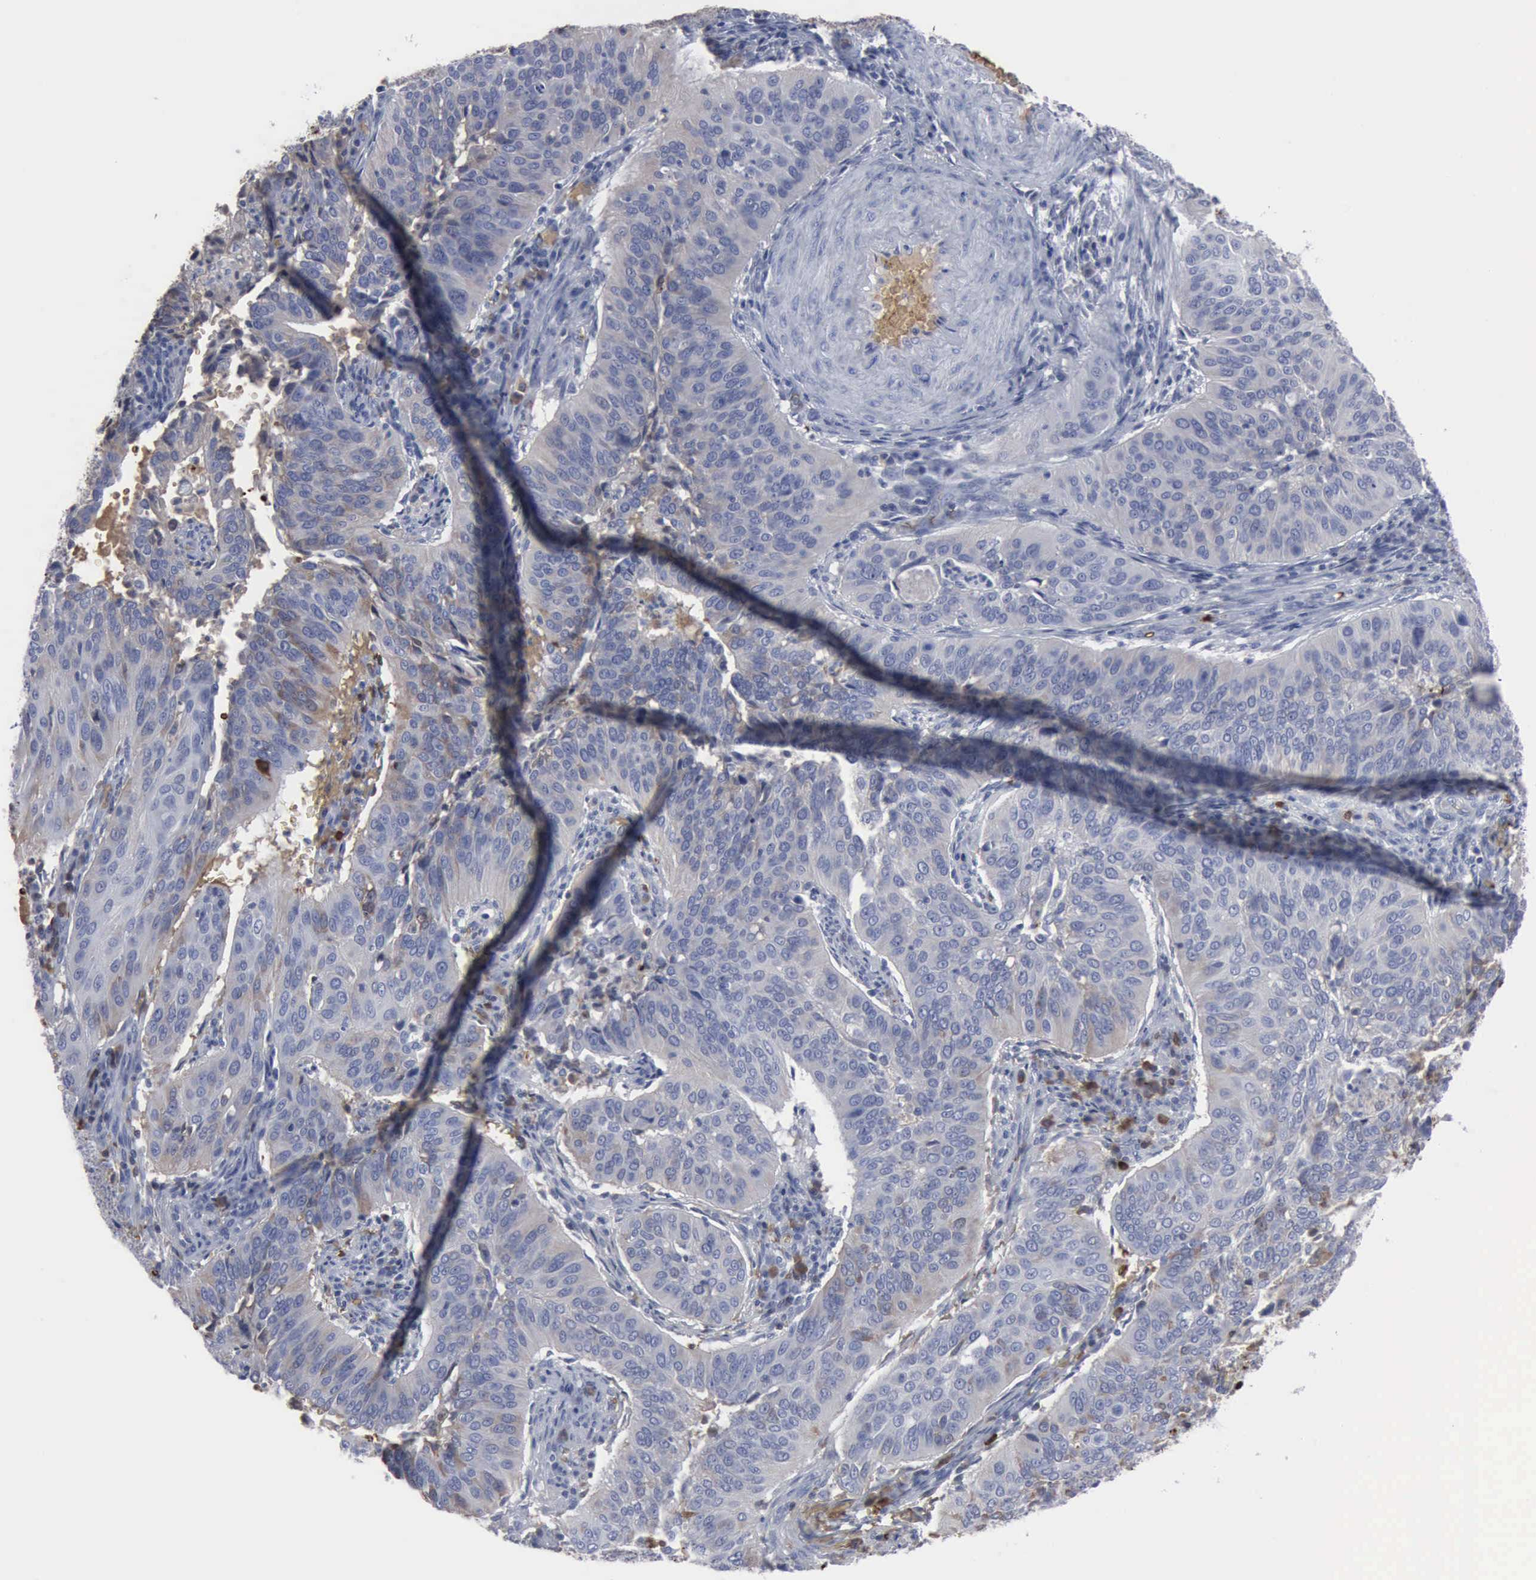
{"staining": {"intensity": "weak", "quantity": "25%-75%", "location": "cytoplasmic/membranous"}, "tissue": "cervical cancer", "cell_type": "Tumor cells", "image_type": "cancer", "snomed": [{"axis": "morphology", "description": "Squamous cell carcinoma, NOS"}, {"axis": "topography", "description": "Cervix"}], "caption": "An IHC photomicrograph of tumor tissue is shown. Protein staining in brown shows weak cytoplasmic/membranous positivity in cervical cancer (squamous cell carcinoma) within tumor cells.", "gene": "TGFB1", "patient": {"sex": "female", "age": 39}}